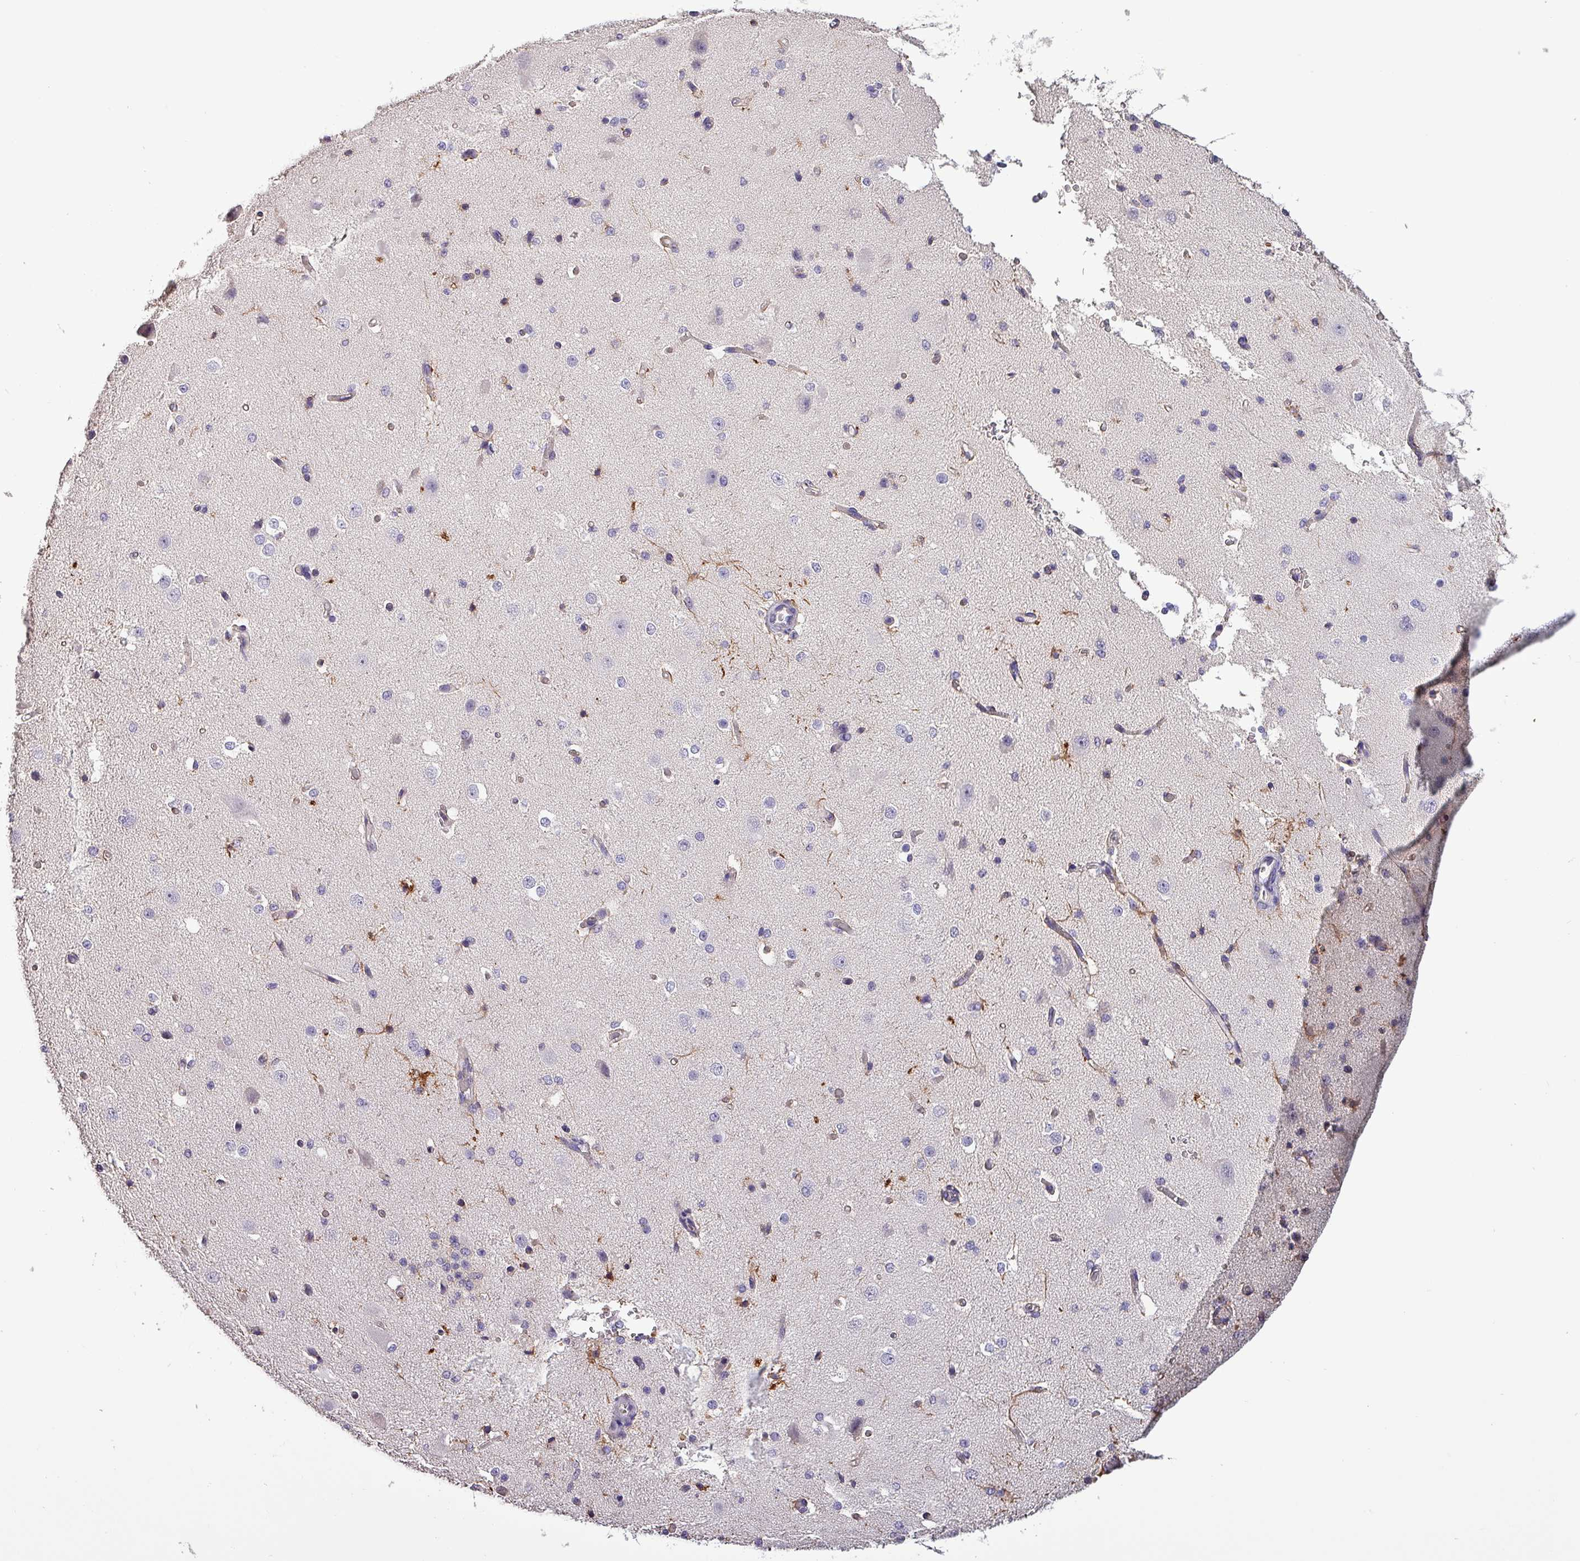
{"staining": {"intensity": "negative", "quantity": "none", "location": "none"}, "tissue": "cerebral cortex", "cell_type": "Endothelial cells", "image_type": "normal", "snomed": [{"axis": "morphology", "description": "Normal tissue, NOS"}, {"axis": "morphology", "description": "Inflammation, NOS"}, {"axis": "topography", "description": "Cerebral cortex"}], "caption": "Immunohistochemistry (IHC) micrograph of normal cerebral cortex: cerebral cortex stained with DAB displays no significant protein positivity in endothelial cells. Brightfield microscopy of immunohistochemistry stained with DAB (brown) and hematoxylin (blue), captured at high magnification.", "gene": "HTRA4", "patient": {"sex": "male", "age": 6}}